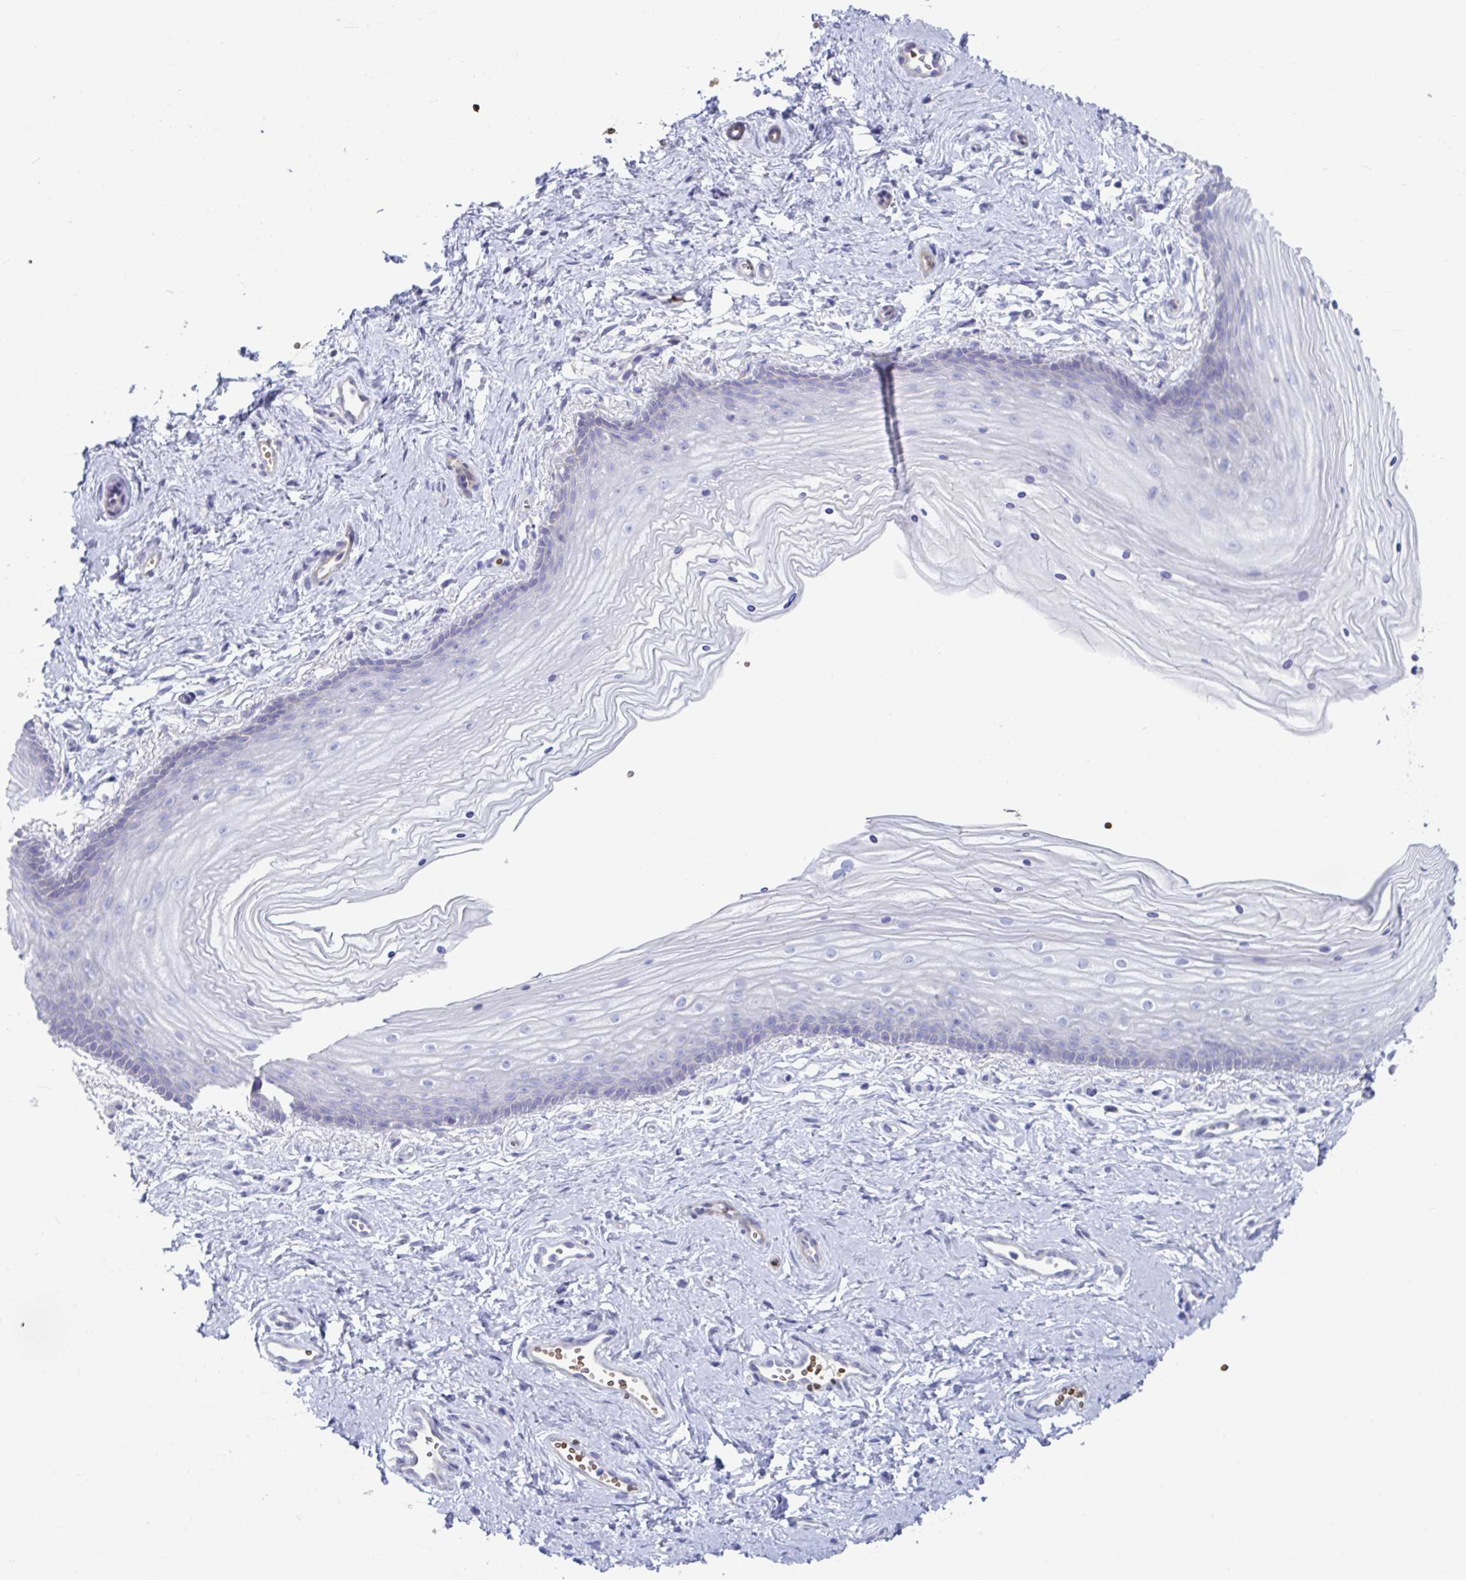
{"staining": {"intensity": "negative", "quantity": "none", "location": "none"}, "tissue": "vagina", "cell_type": "Squamous epithelial cells", "image_type": "normal", "snomed": [{"axis": "morphology", "description": "Normal tissue, NOS"}, {"axis": "topography", "description": "Vagina"}], "caption": "Squamous epithelial cells show no significant positivity in benign vagina.", "gene": "TTC30A", "patient": {"sex": "female", "age": 38}}